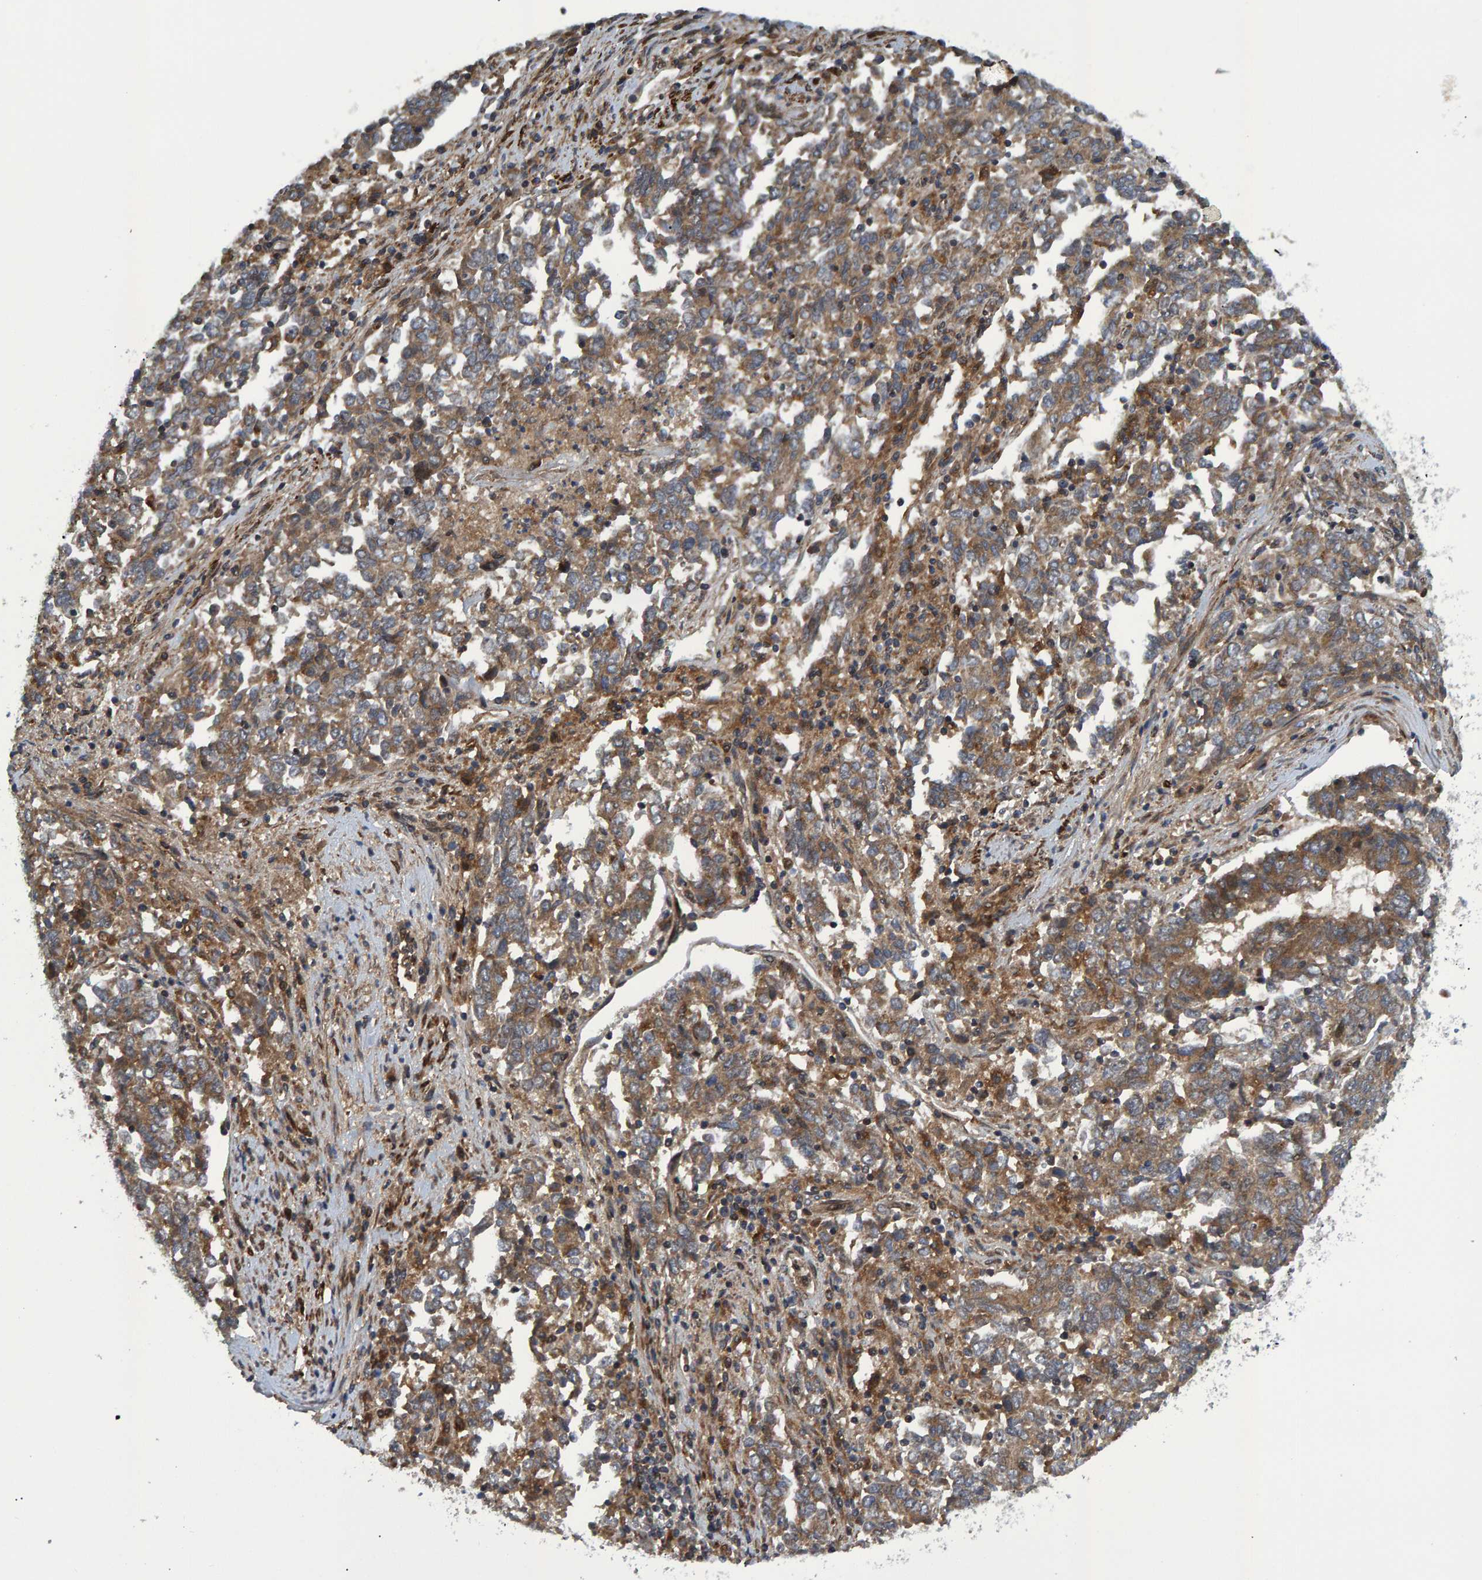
{"staining": {"intensity": "moderate", "quantity": ">75%", "location": "cytoplasmic/membranous"}, "tissue": "endometrial cancer", "cell_type": "Tumor cells", "image_type": "cancer", "snomed": [{"axis": "morphology", "description": "Adenocarcinoma, NOS"}, {"axis": "topography", "description": "Endometrium"}], "caption": "Protein positivity by IHC reveals moderate cytoplasmic/membranous positivity in about >75% of tumor cells in adenocarcinoma (endometrial). The staining is performed using DAB (3,3'-diaminobenzidine) brown chromogen to label protein expression. The nuclei are counter-stained blue using hematoxylin.", "gene": "ATP6V1H", "patient": {"sex": "female", "age": 80}}